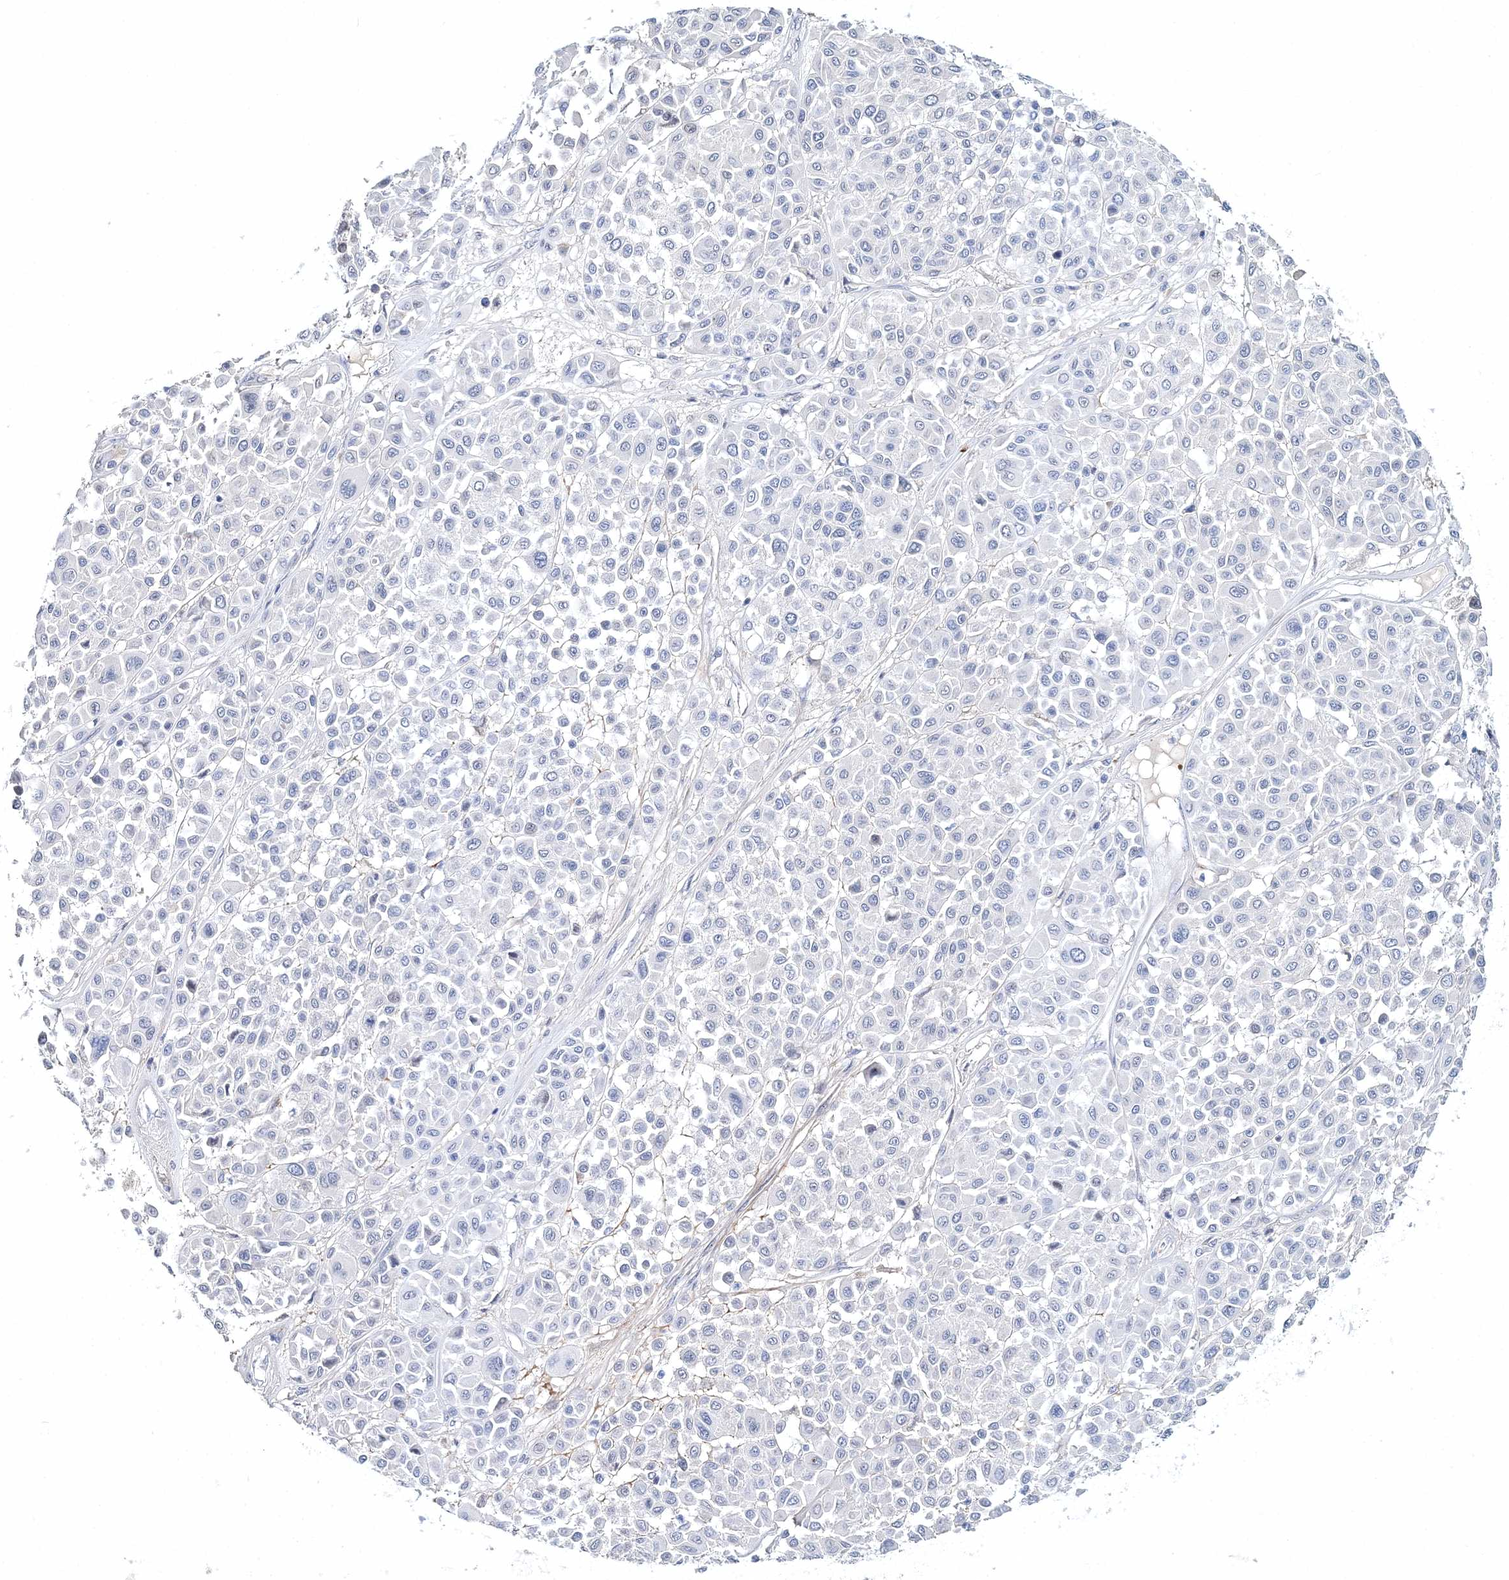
{"staining": {"intensity": "negative", "quantity": "none", "location": "none"}, "tissue": "melanoma", "cell_type": "Tumor cells", "image_type": "cancer", "snomed": [{"axis": "morphology", "description": "Malignant melanoma, Metastatic site"}, {"axis": "topography", "description": "Soft tissue"}], "caption": "IHC image of neoplastic tissue: human melanoma stained with DAB (3,3'-diaminobenzidine) shows no significant protein staining in tumor cells. Brightfield microscopy of IHC stained with DAB (brown) and hematoxylin (blue), captured at high magnification.", "gene": "MYOZ2", "patient": {"sex": "male", "age": 41}}